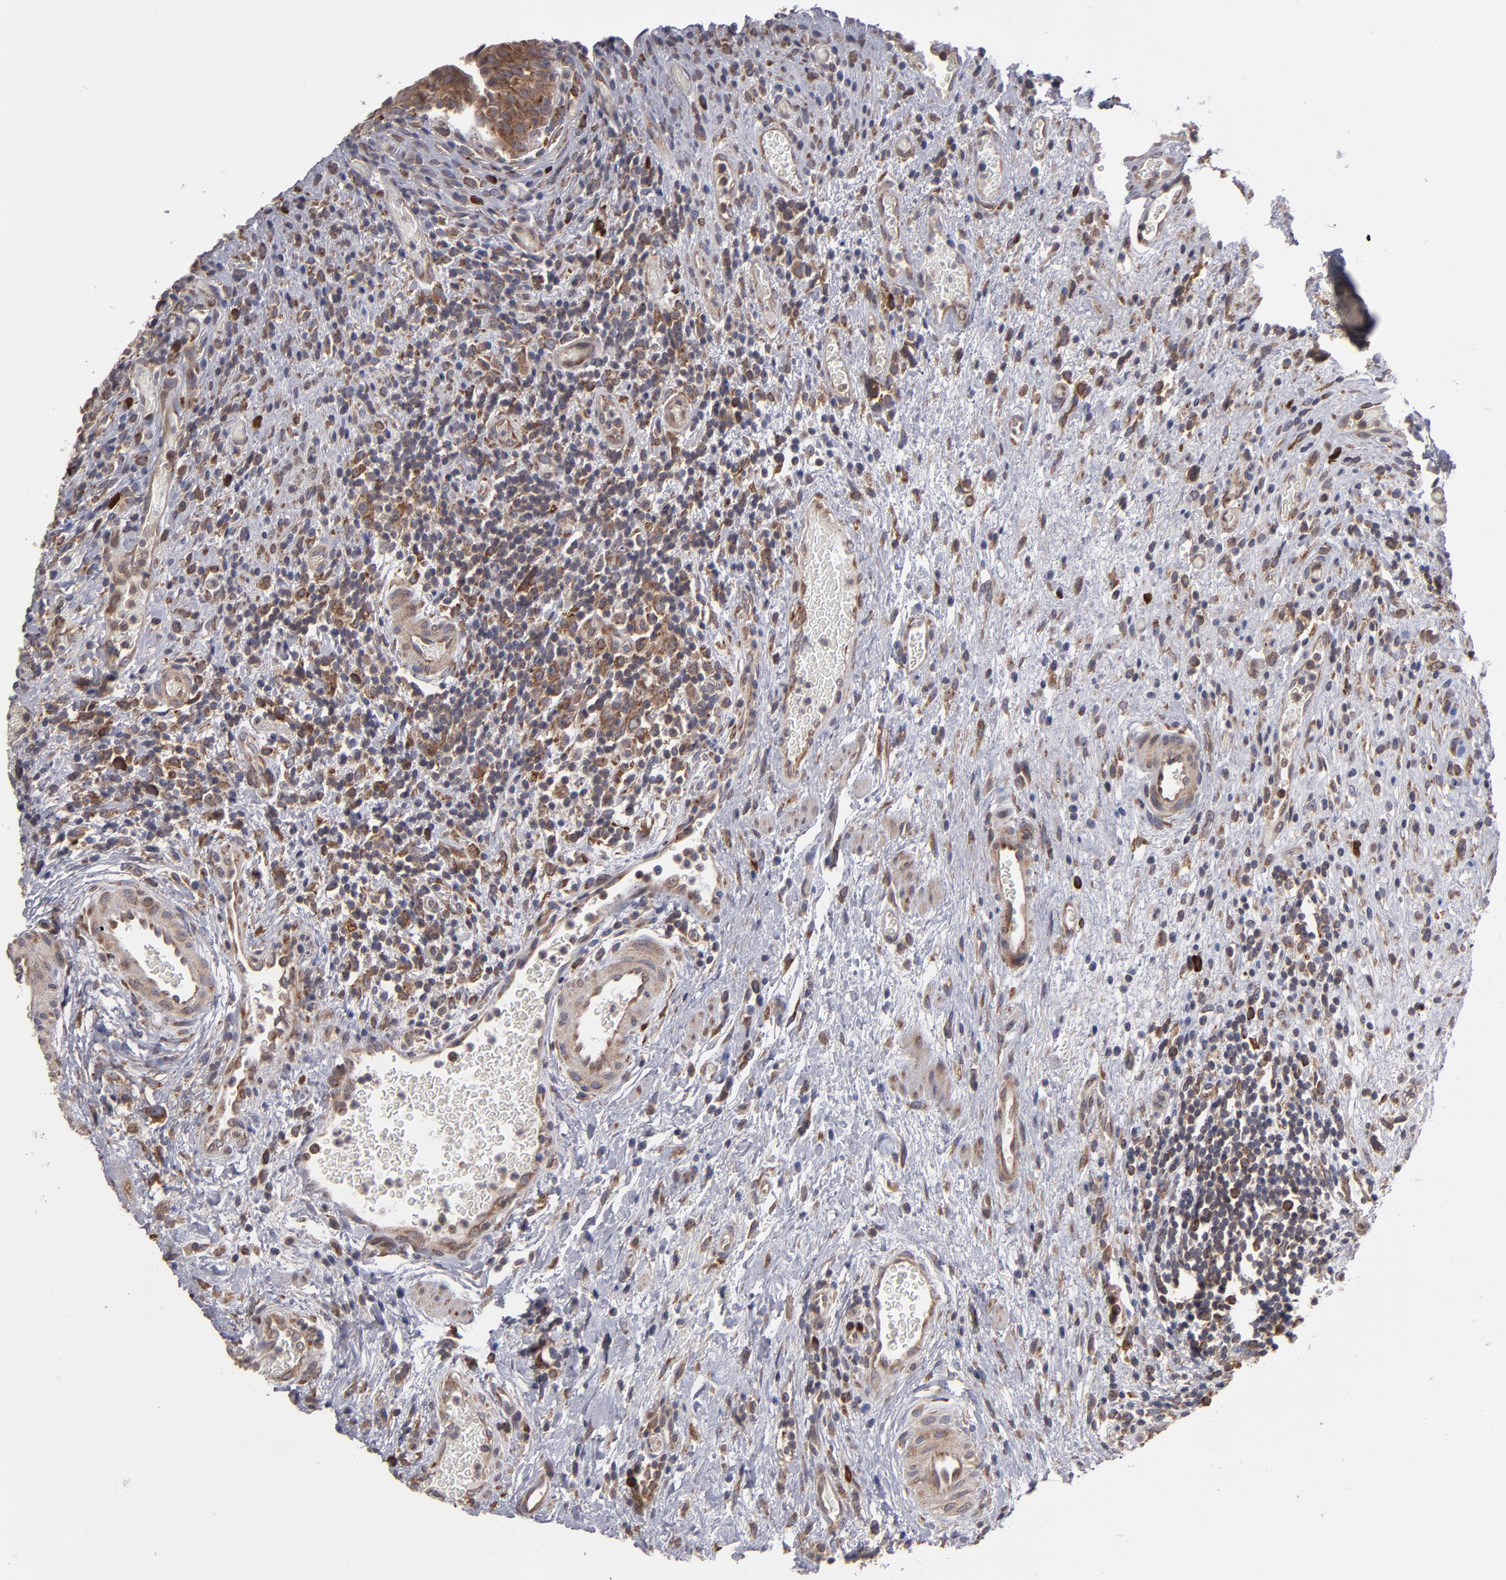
{"staining": {"intensity": "moderate", "quantity": ">75%", "location": "cytoplasmic/membranous"}, "tissue": "urinary bladder", "cell_type": "Urothelial cells", "image_type": "normal", "snomed": [{"axis": "morphology", "description": "Normal tissue, NOS"}, {"axis": "morphology", "description": "Urothelial carcinoma, High grade"}, {"axis": "topography", "description": "Urinary bladder"}], "caption": "Urinary bladder stained with immunohistochemistry (IHC) exhibits moderate cytoplasmic/membranous expression in about >75% of urothelial cells. Nuclei are stained in blue.", "gene": "SND1", "patient": {"sex": "male", "age": 51}}